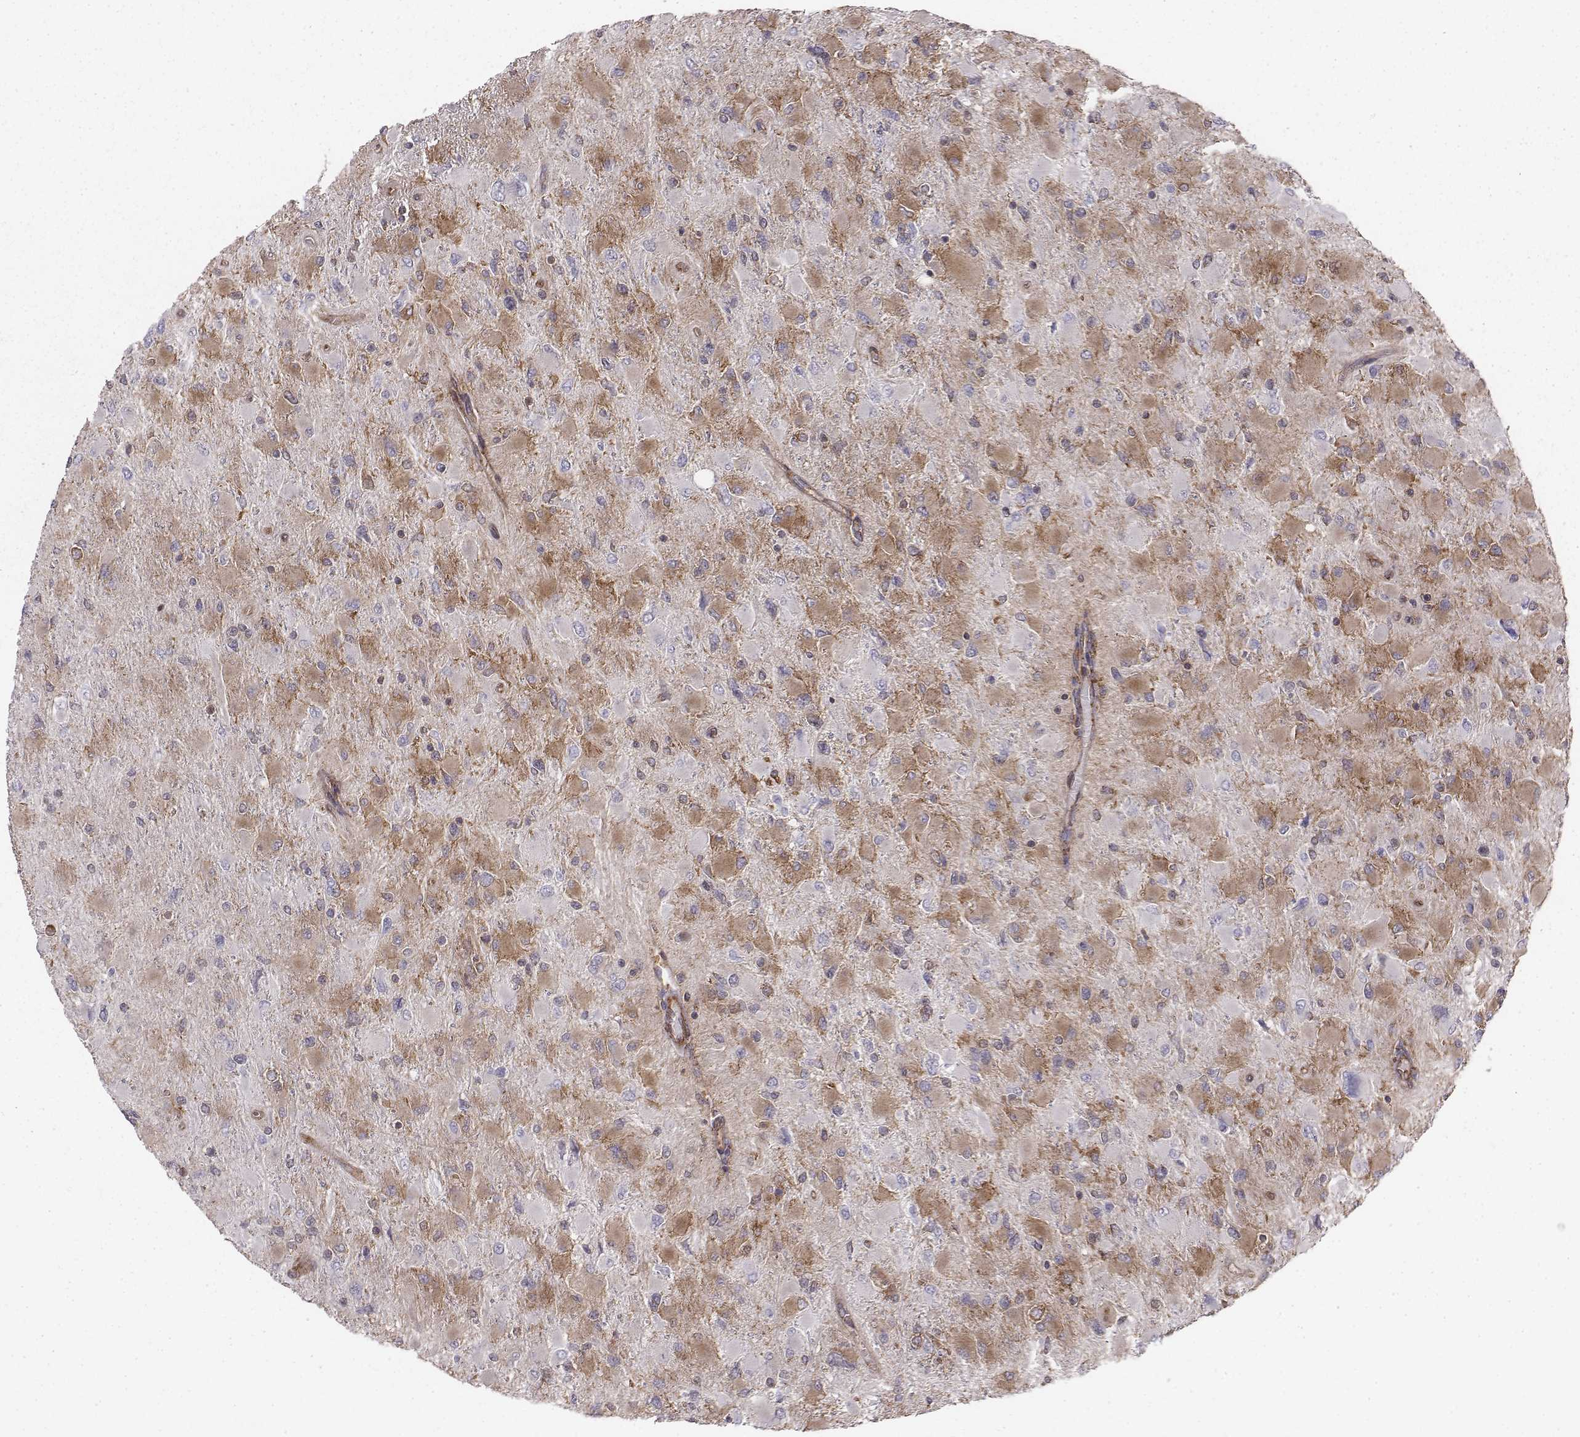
{"staining": {"intensity": "weak", "quantity": "25%-75%", "location": "cytoplasmic/membranous"}, "tissue": "glioma", "cell_type": "Tumor cells", "image_type": "cancer", "snomed": [{"axis": "morphology", "description": "Glioma, malignant, High grade"}, {"axis": "topography", "description": "Cerebral cortex"}], "caption": "A histopathology image showing weak cytoplasmic/membranous positivity in approximately 25%-75% of tumor cells in malignant glioma (high-grade), as visualized by brown immunohistochemical staining.", "gene": "TXLNA", "patient": {"sex": "female", "age": 36}}